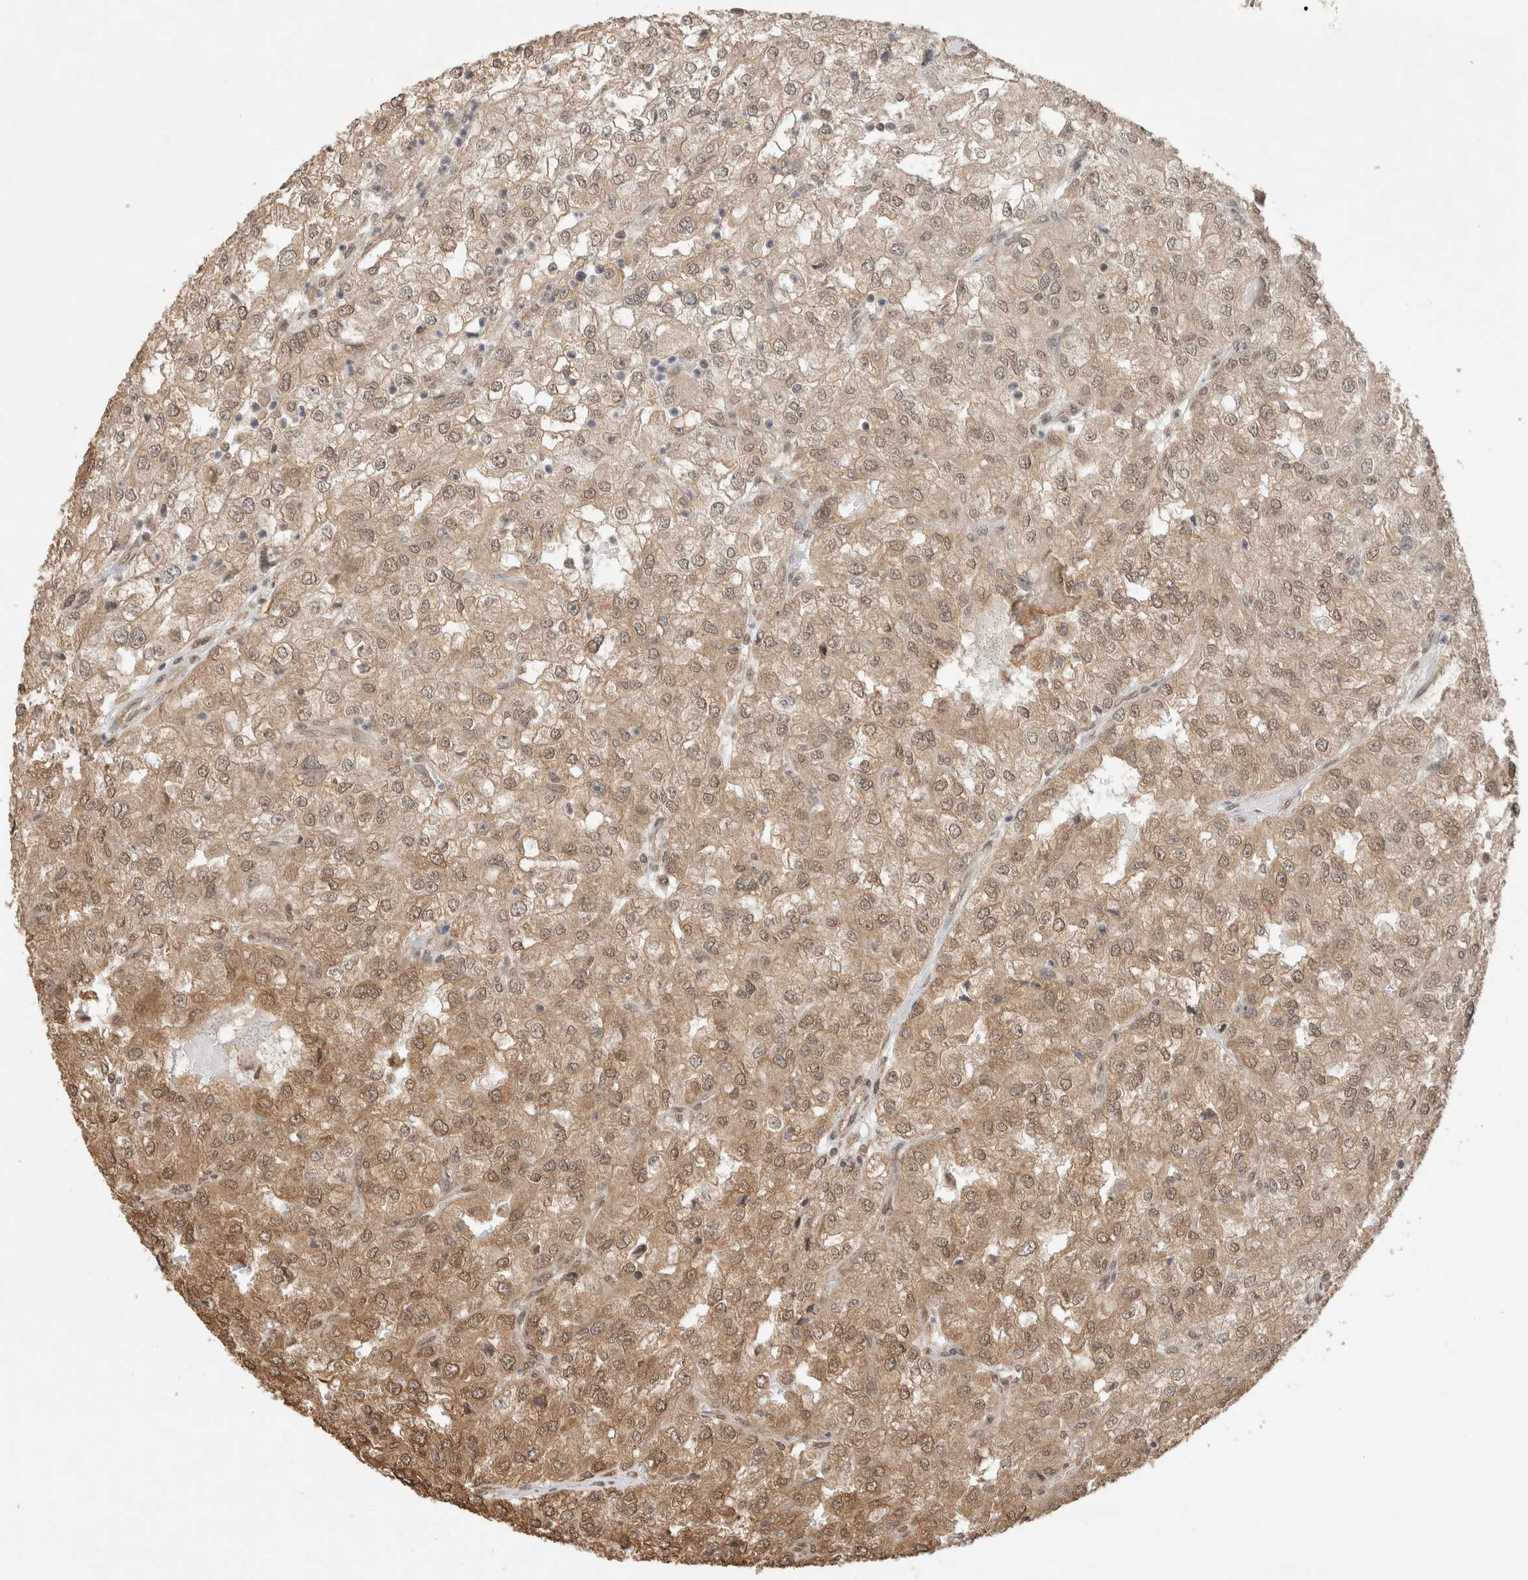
{"staining": {"intensity": "moderate", "quantity": ">75%", "location": "cytoplasmic/membranous,nuclear"}, "tissue": "renal cancer", "cell_type": "Tumor cells", "image_type": "cancer", "snomed": [{"axis": "morphology", "description": "Adenocarcinoma, NOS"}, {"axis": "topography", "description": "Kidney"}], "caption": "The photomicrograph displays staining of renal cancer, revealing moderate cytoplasmic/membranous and nuclear protein staining (brown color) within tumor cells.", "gene": "C1orf21", "patient": {"sex": "female", "age": 54}}